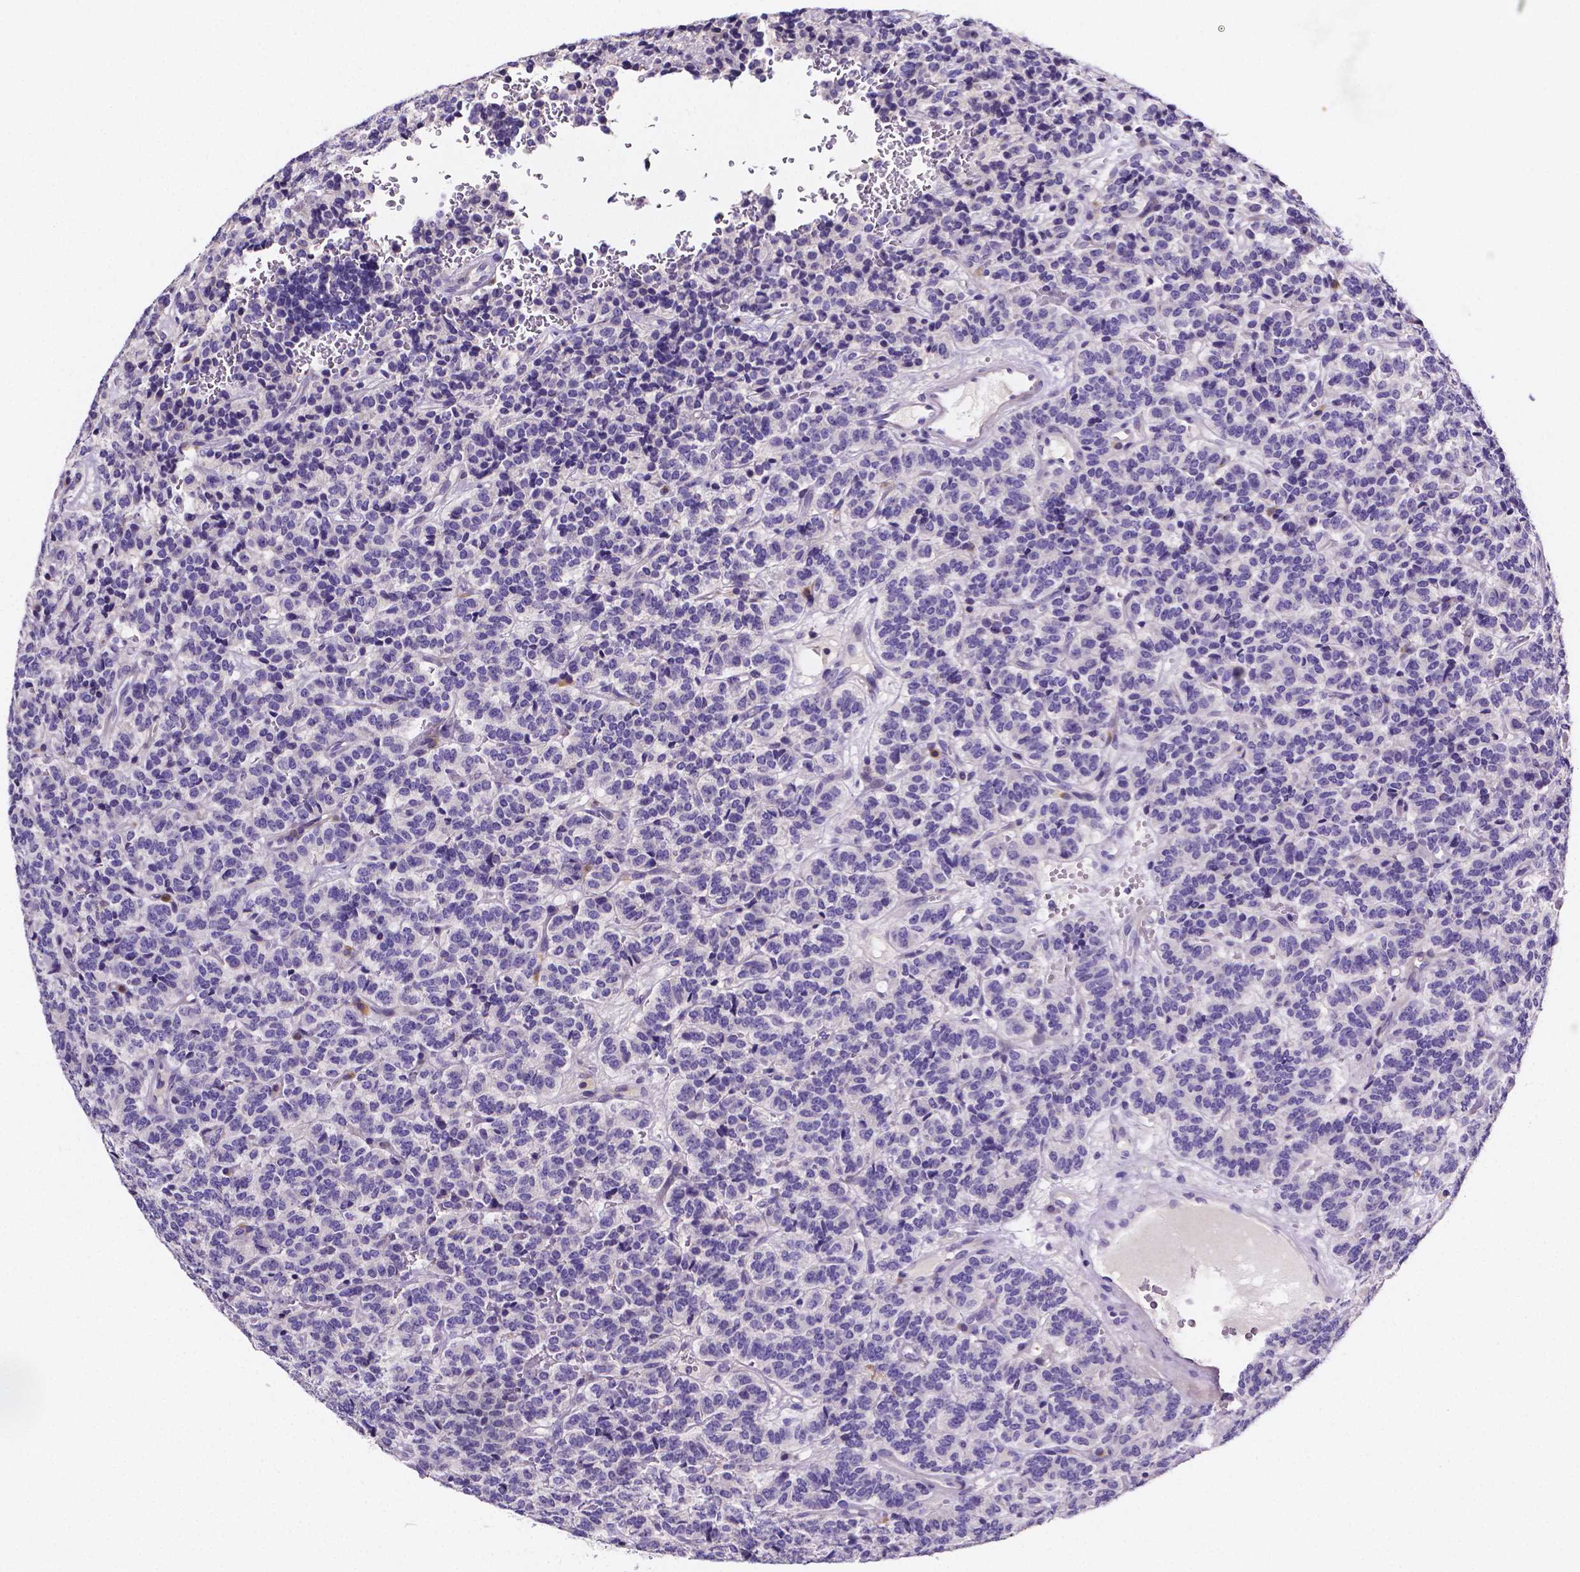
{"staining": {"intensity": "negative", "quantity": "none", "location": "none"}, "tissue": "carcinoid", "cell_type": "Tumor cells", "image_type": "cancer", "snomed": [{"axis": "morphology", "description": "Carcinoid, malignant, NOS"}, {"axis": "topography", "description": "Pancreas"}], "caption": "Protein analysis of carcinoid demonstrates no significant staining in tumor cells. Nuclei are stained in blue.", "gene": "NRGN", "patient": {"sex": "male", "age": 36}}